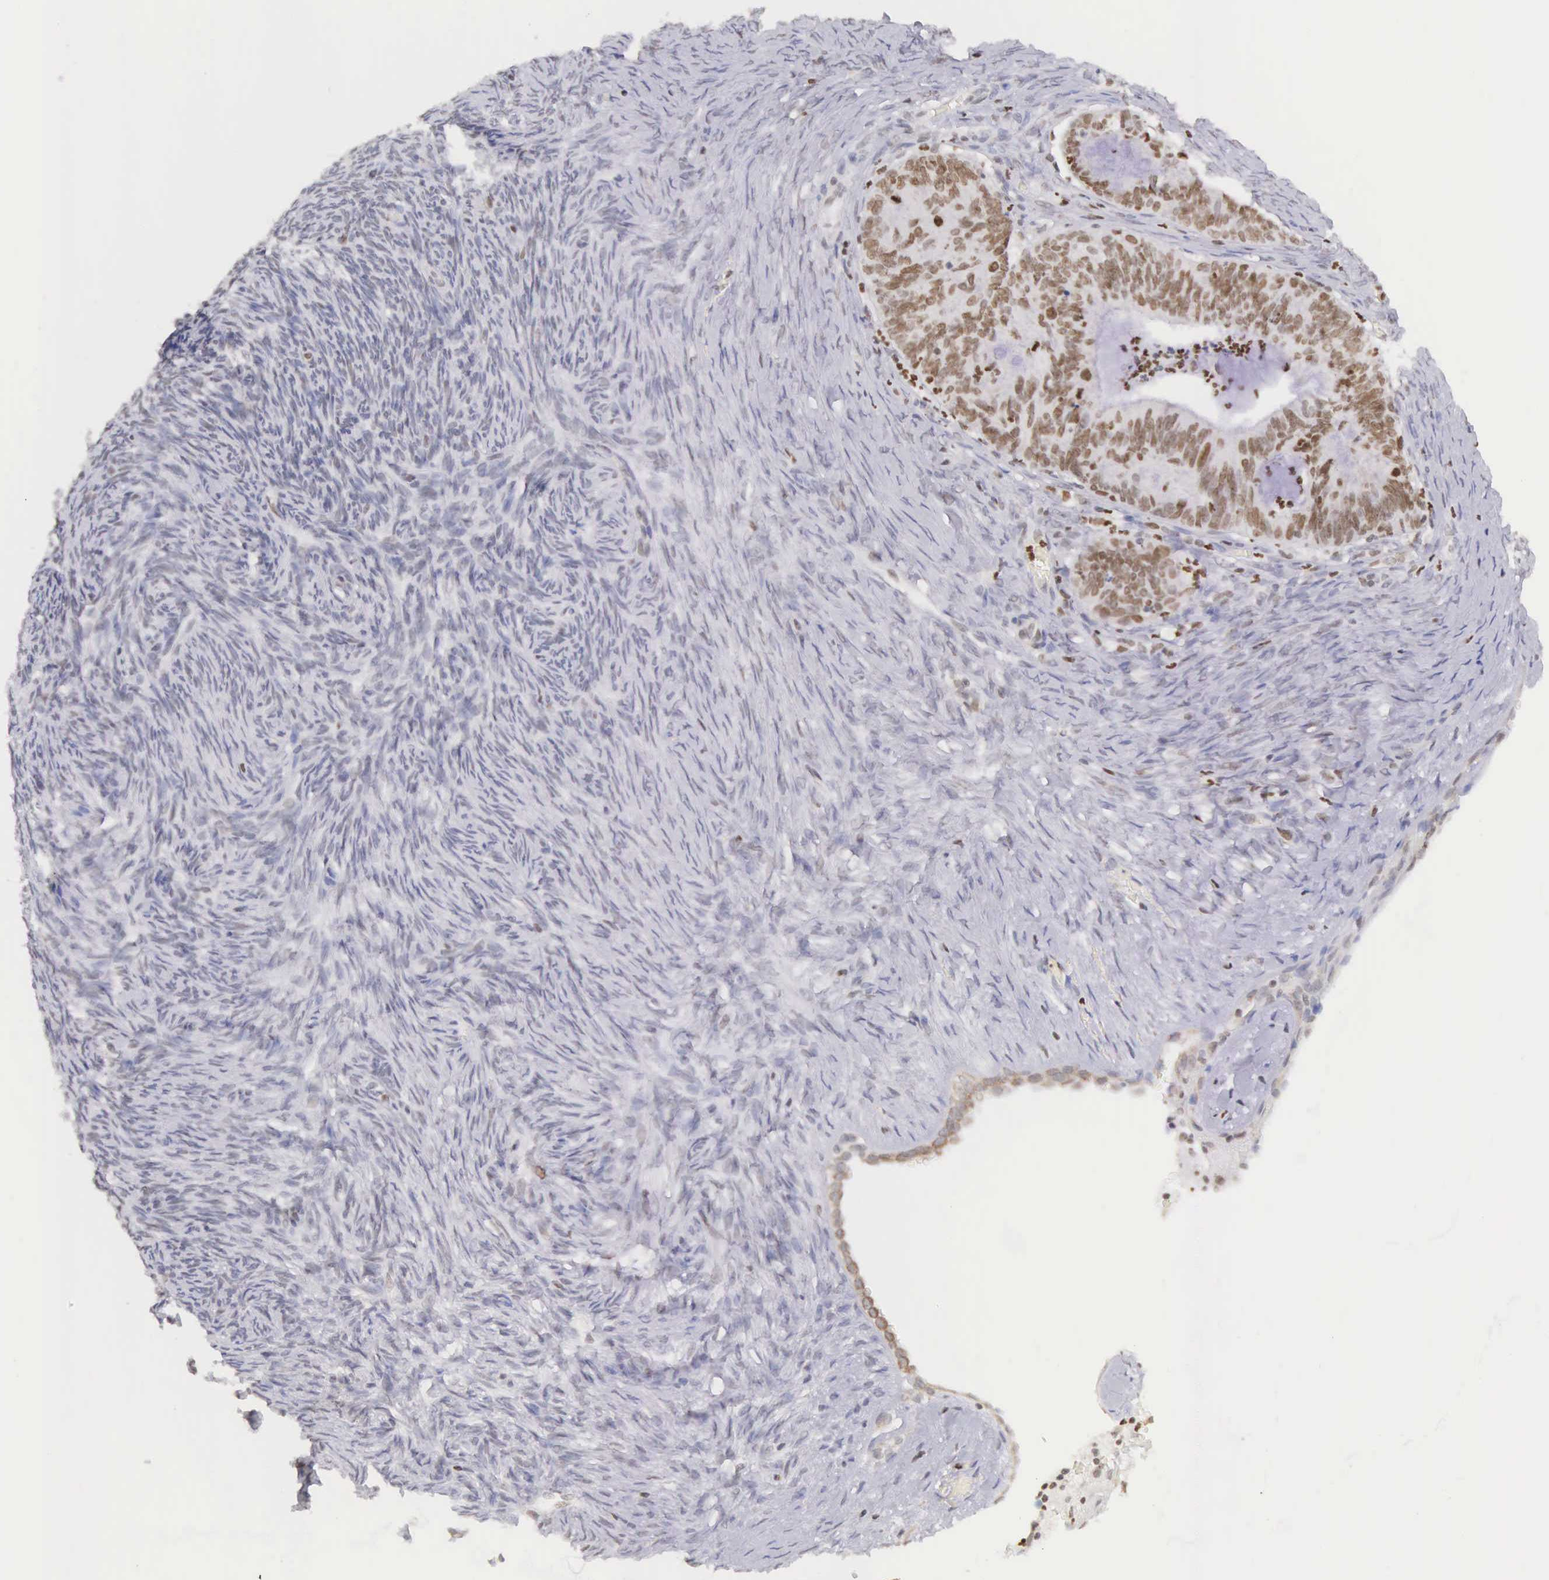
{"staining": {"intensity": "strong", "quantity": ">75%", "location": "nuclear"}, "tissue": "ovarian cancer", "cell_type": "Tumor cells", "image_type": "cancer", "snomed": [{"axis": "morphology", "description": "Carcinoma, endometroid"}, {"axis": "topography", "description": "Ovary"}], "caption": "Ovarian endometroid carcinoma stained for a protein (brown) exhibits strong nuclear positive staining in about >75% of tumor cells.", "gene": "VRK1", "patient": {"sex": "female", "age": 52}}